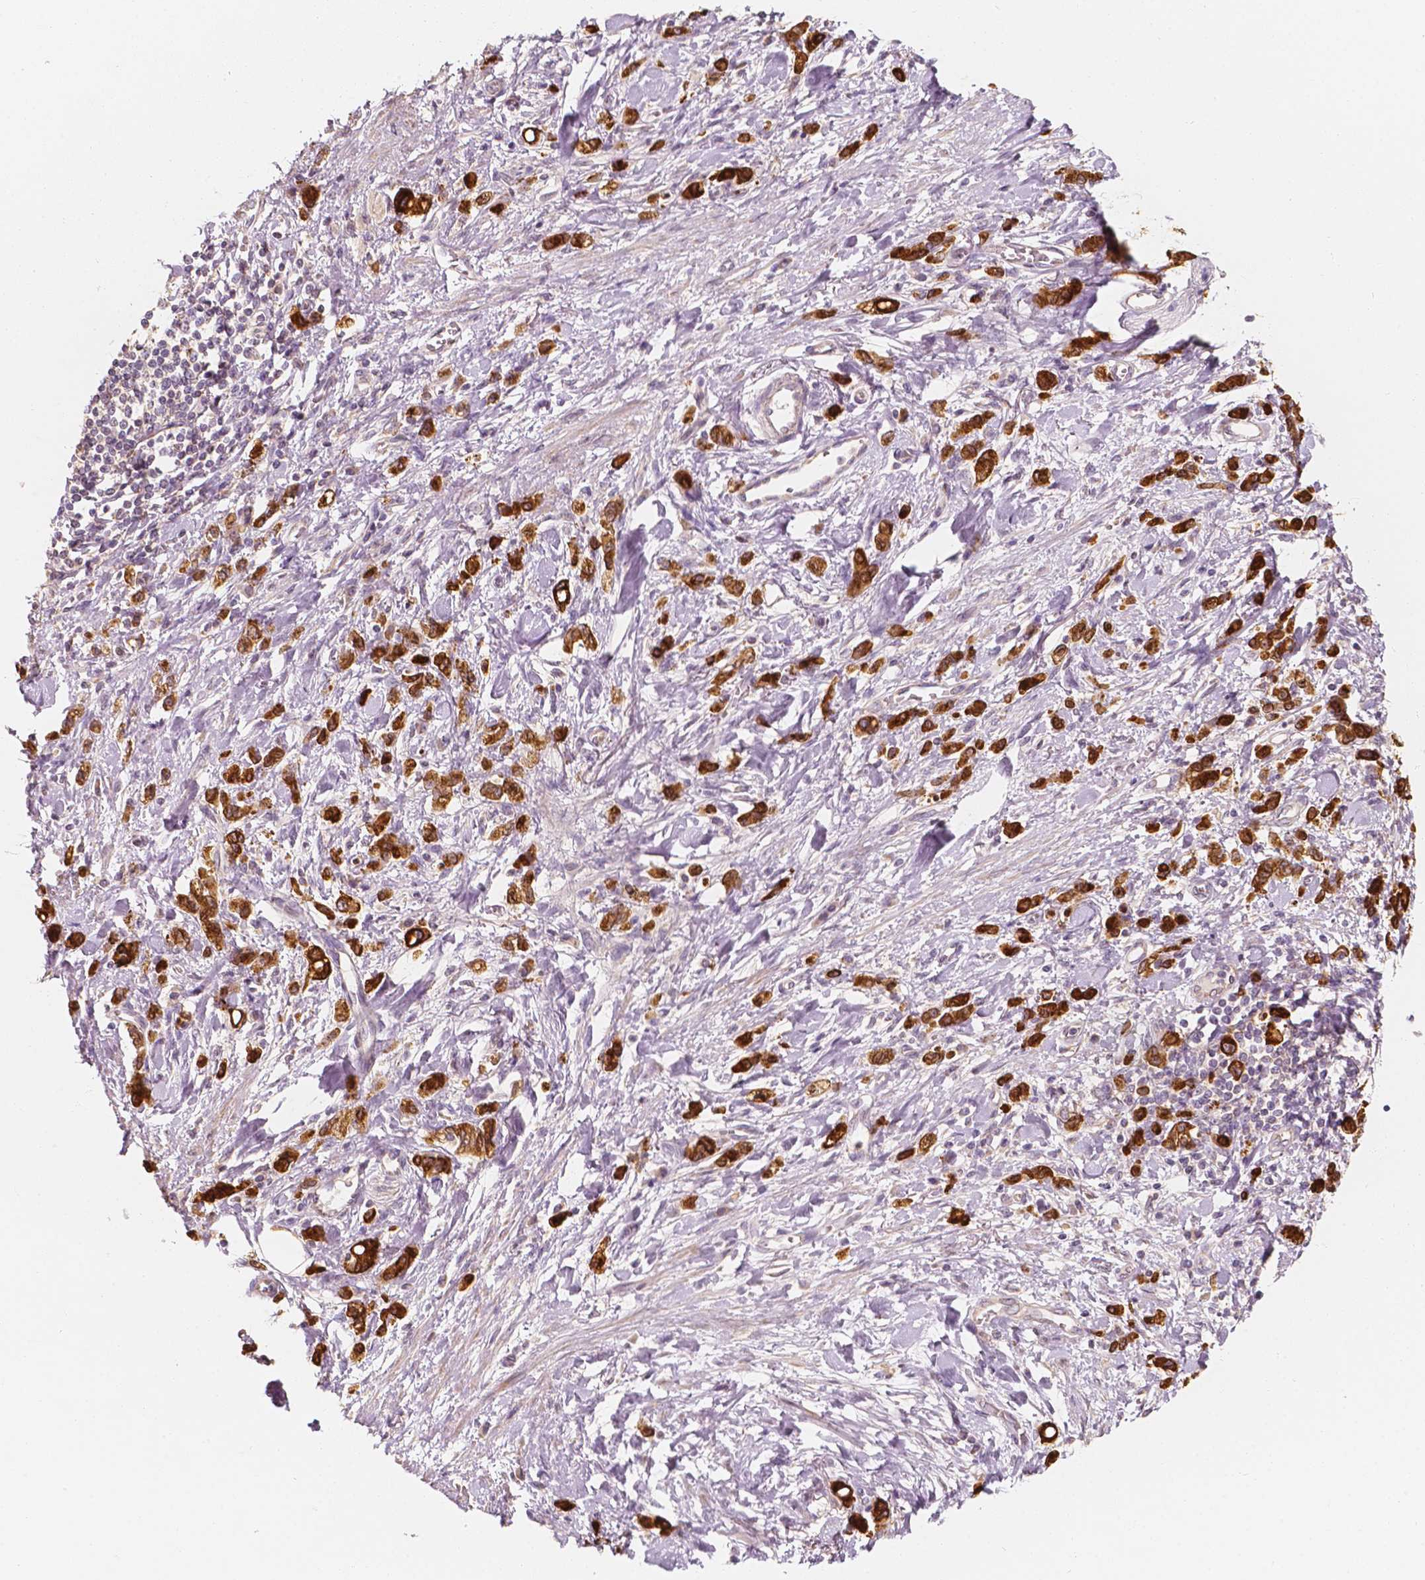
{"staining": {"intensity": "strong", "quantity": ">75%", "location": "cytoplasmic/membranous"}, "tissue": "stomach cancer", "cell_type": "Tumor cells", "image_type": "cancer", "snomed": [{"axis": "morphology", "description": "Adenocarcinoma, NOS"}, {"axis": "topography", "description": "Stomach"}], "caption": "IHC staining of stomach cancer, which shows high levels of strong cytoplasmic/membranous positivity in approximately >75% of tumor cells indicating strong cytoplasmic/membranous protein staining. The staining was performed using DAB (3,3'-diaminobenzidine) (brown) for protein detection and nuclei were counterstained in hematoxylin (blue).", "gene": "SHPK", "patient": {"sex": "male", "age": 77}}